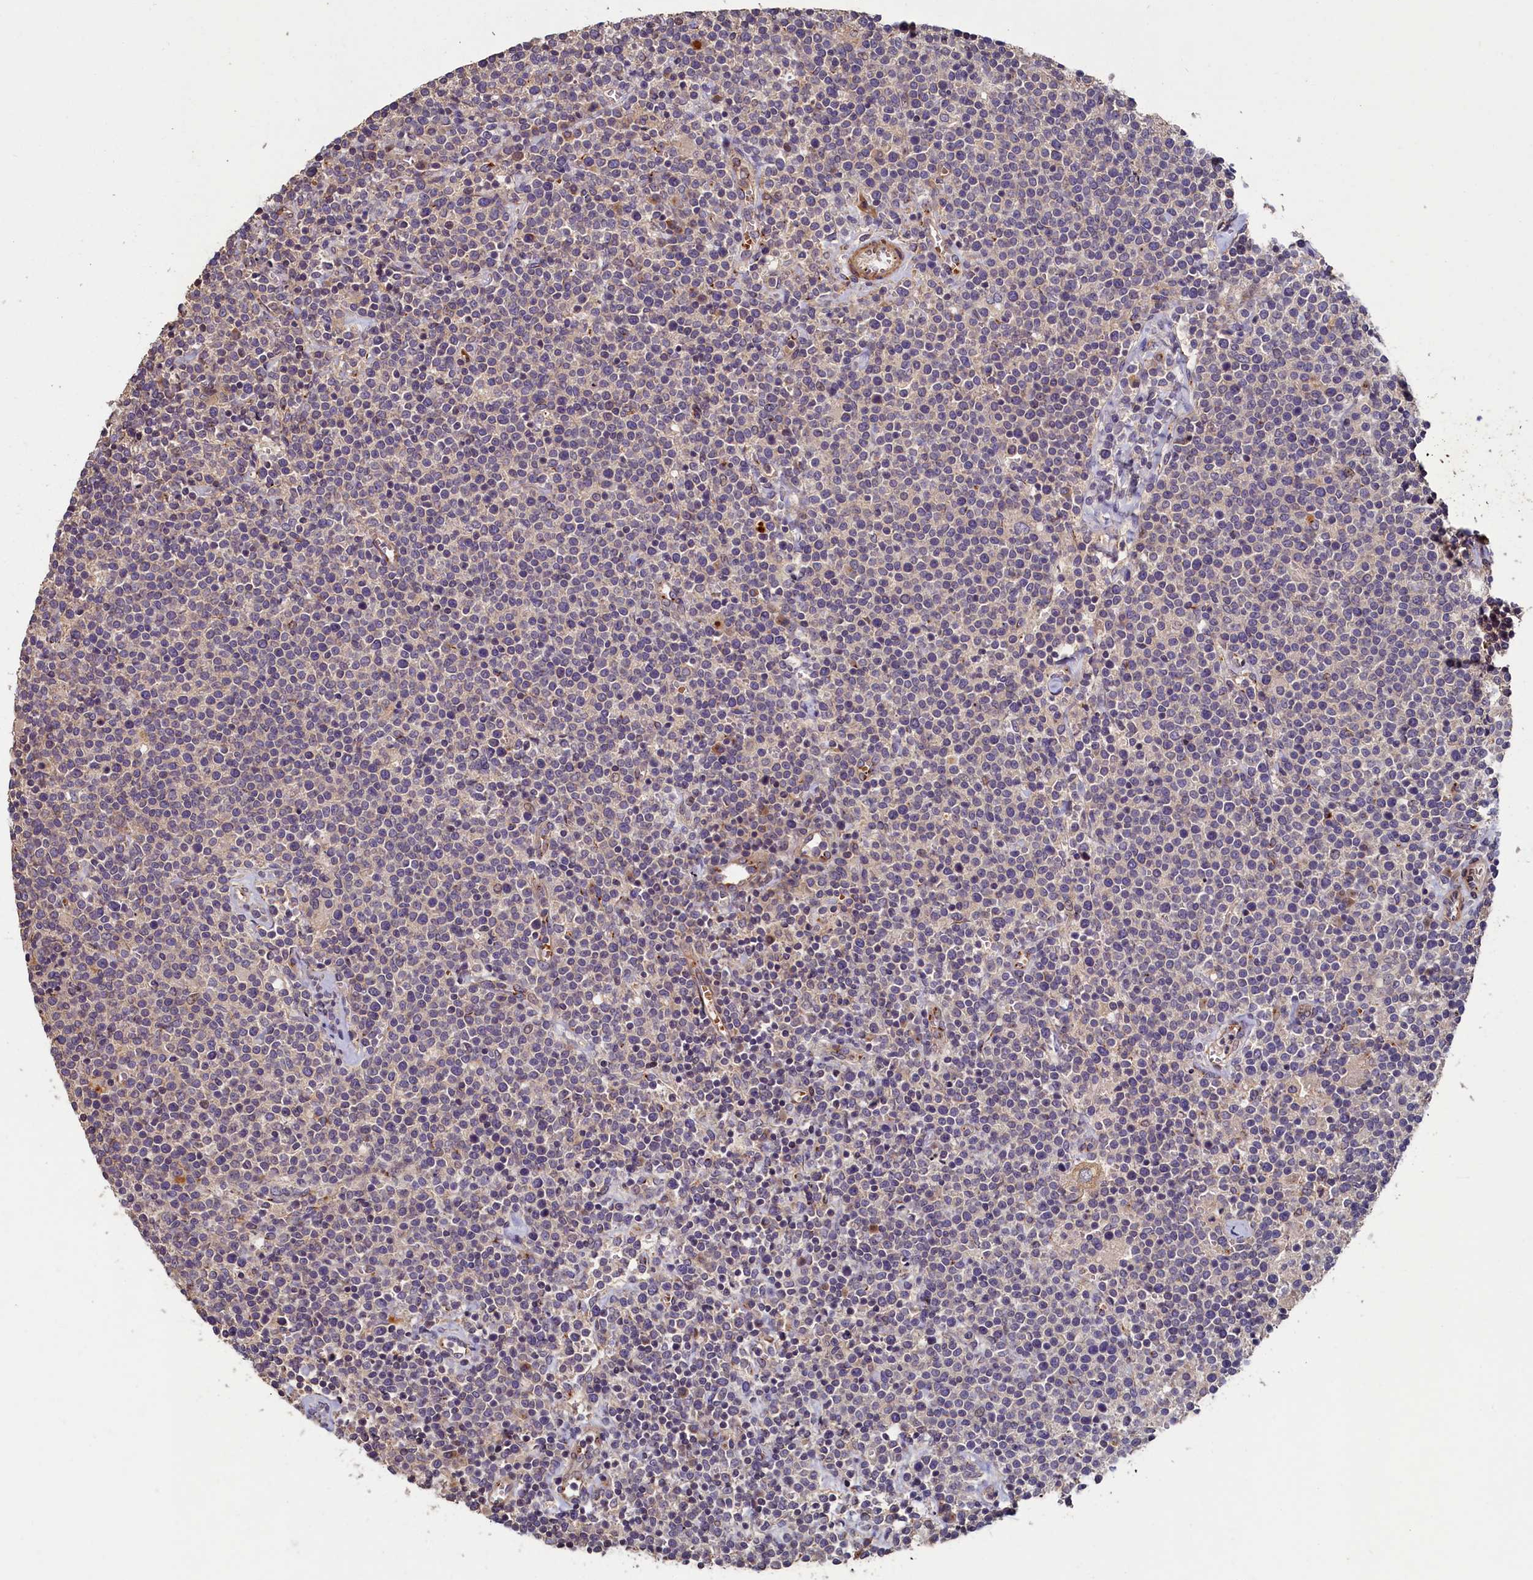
{"staining": {"intensity": "weak", "quantity": "<25%", "location": "cytoplasmic/membranous"}, "tissue": "lymphoma", "cell_type": "Tumor cells", "image_type": "cancer", "snomed": [{"axis": "morphology", "description": "Malignant lymphoma, non-Hodgkin's type, High grade"}, {"axis": "topography", "description": "Lymph node"}], "caption": "The immunohistochemistry (IHC) histopathology image has no significant positivity in tumor cells of lymphoma tissue.", "gene": "TMEM181", "patient": {"sex": "male", "age": 61}}